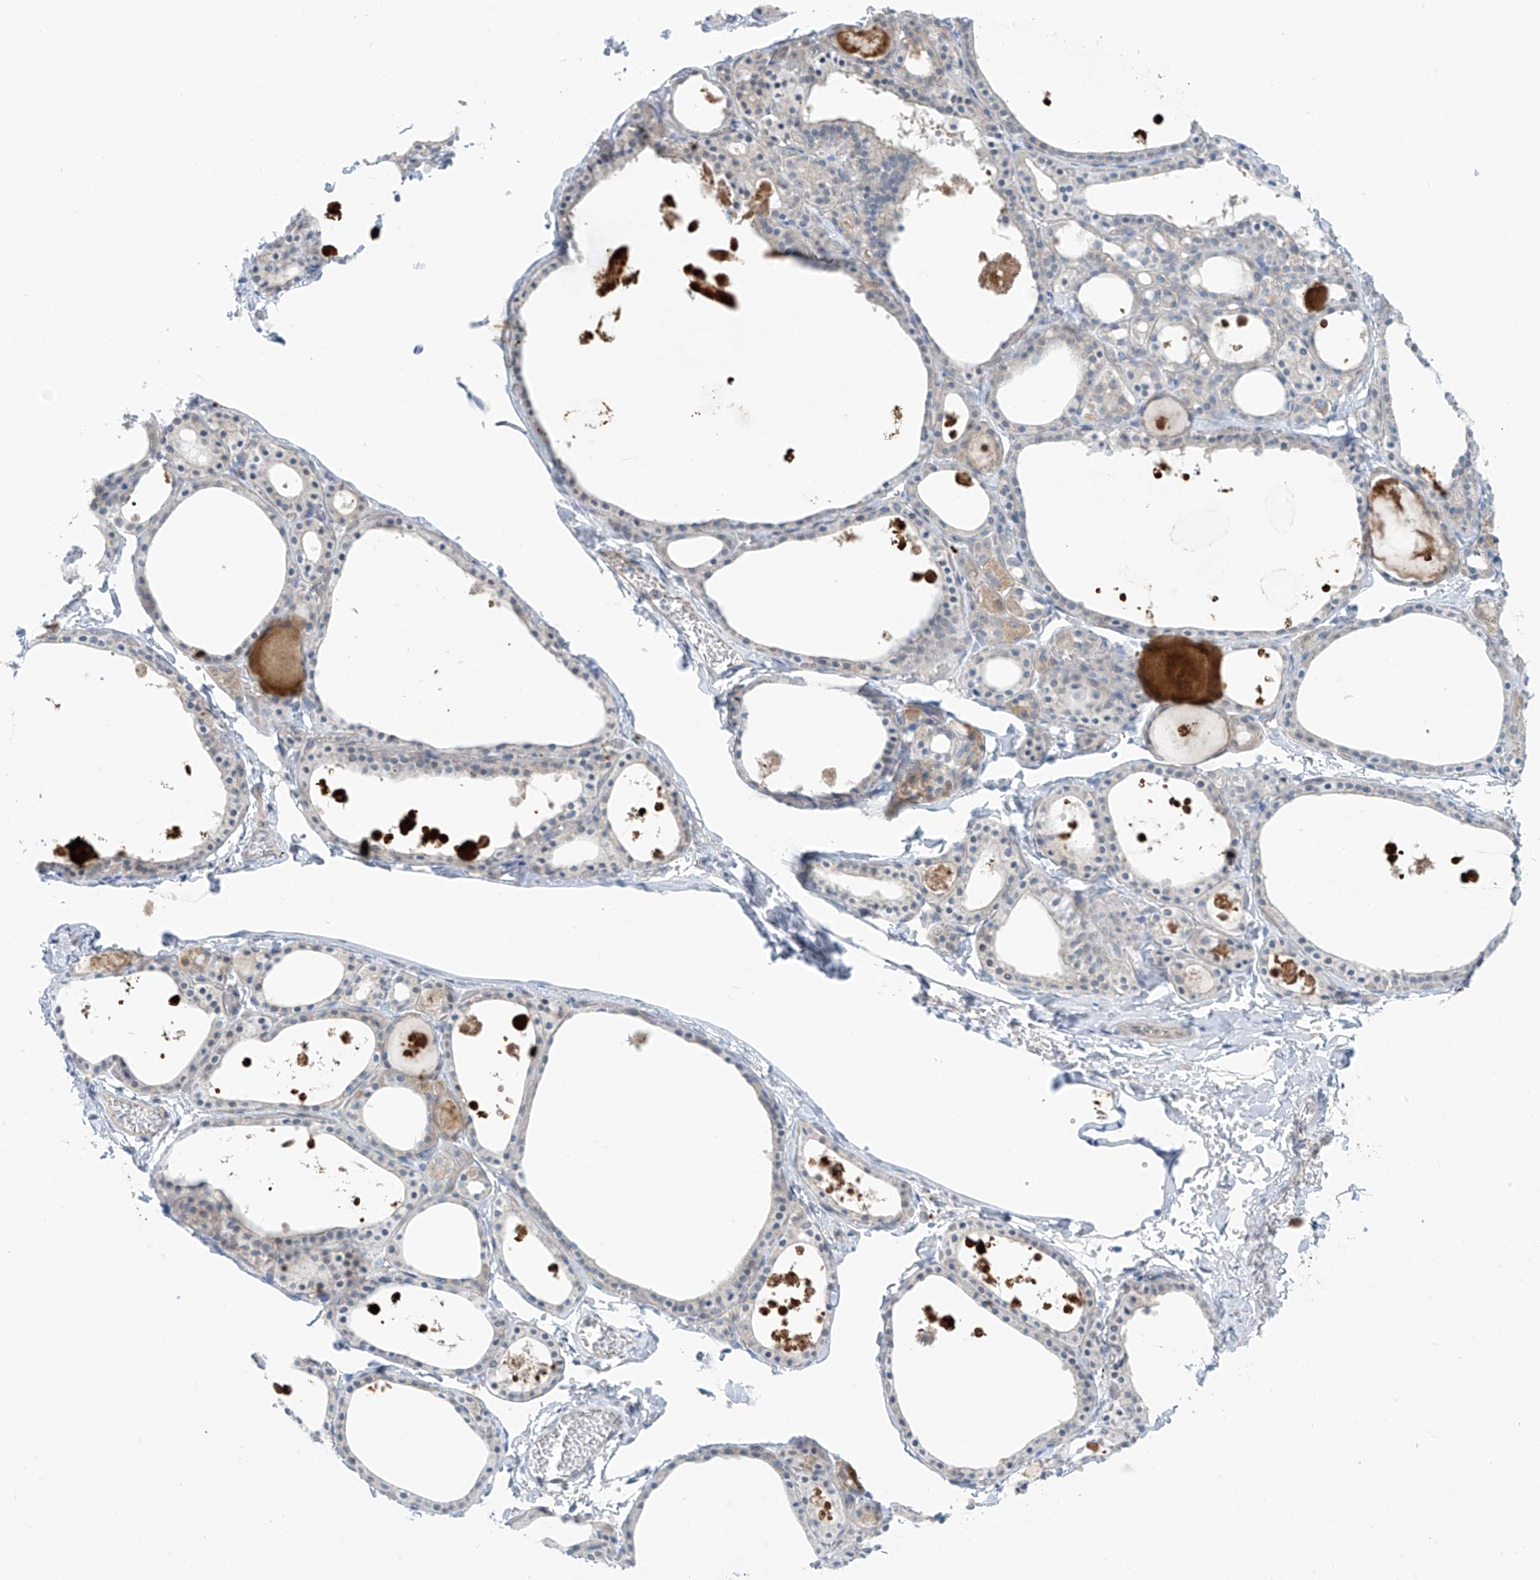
{"staining": {"intensity": "negative", "quantity": "none", "location": "none"}, "tissue": "thyroid gland", "cell_type": "Glandular cells", "image_type": "normal", "snomed": [{"axis": "morphology", "description": "Normal tissue, NOS"}, {"axis": "topography", "description": "Thyroid gland"}], "caption": "This is an immunohistochemistry (IHC) image of benign thyroid gland. There is no staining in glandular cells.", "gene": "ZNF793", "patient": {"sex": "male", "age": 56}}